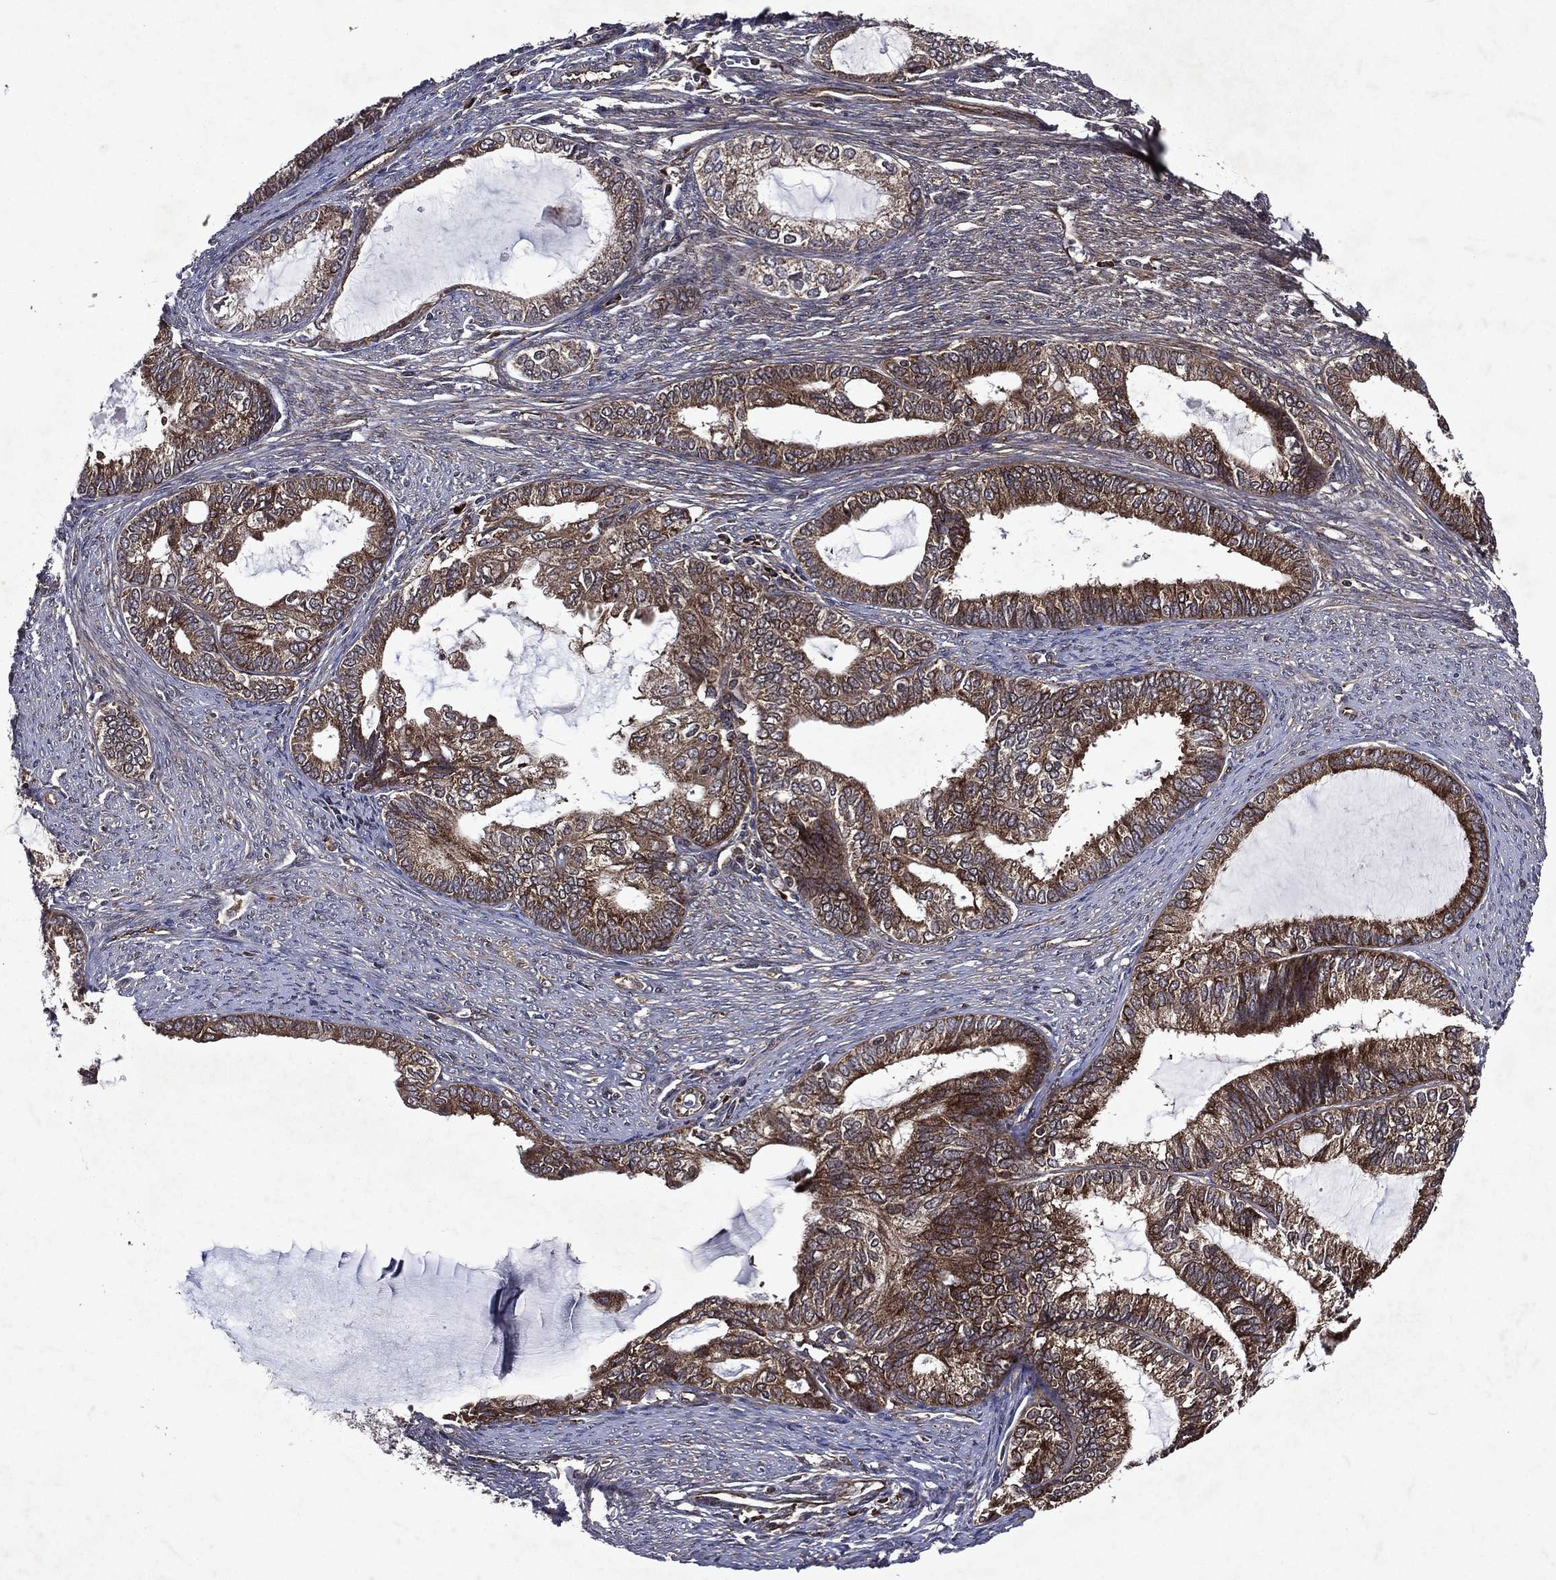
{"staining": {"intensity": "moderate", "quantity": "25%-75%", "location": "cytoplasmic/membranous"}, "tissue": "endometrial cancer", "cell_type": "Tumor cells", "image_type": "cancer", "snomed": [{"axis": "morphology", "description": "Adenocarcinoma, NOS"}, {"axis": "topography", "description": "Endometrium"}], "caption": "High-magnification brightfield microscopy of endometrial cancer (adenocarcinoma) stained with DAB (brown) and counterstained with hematoxylin (blue). tumor cells exhibit moderate cytoplasmic/membranous staining is seen in about25%-75% of cells.", "gene": "EIF2B4", "patient": {"sex": "female", "age": 86}}